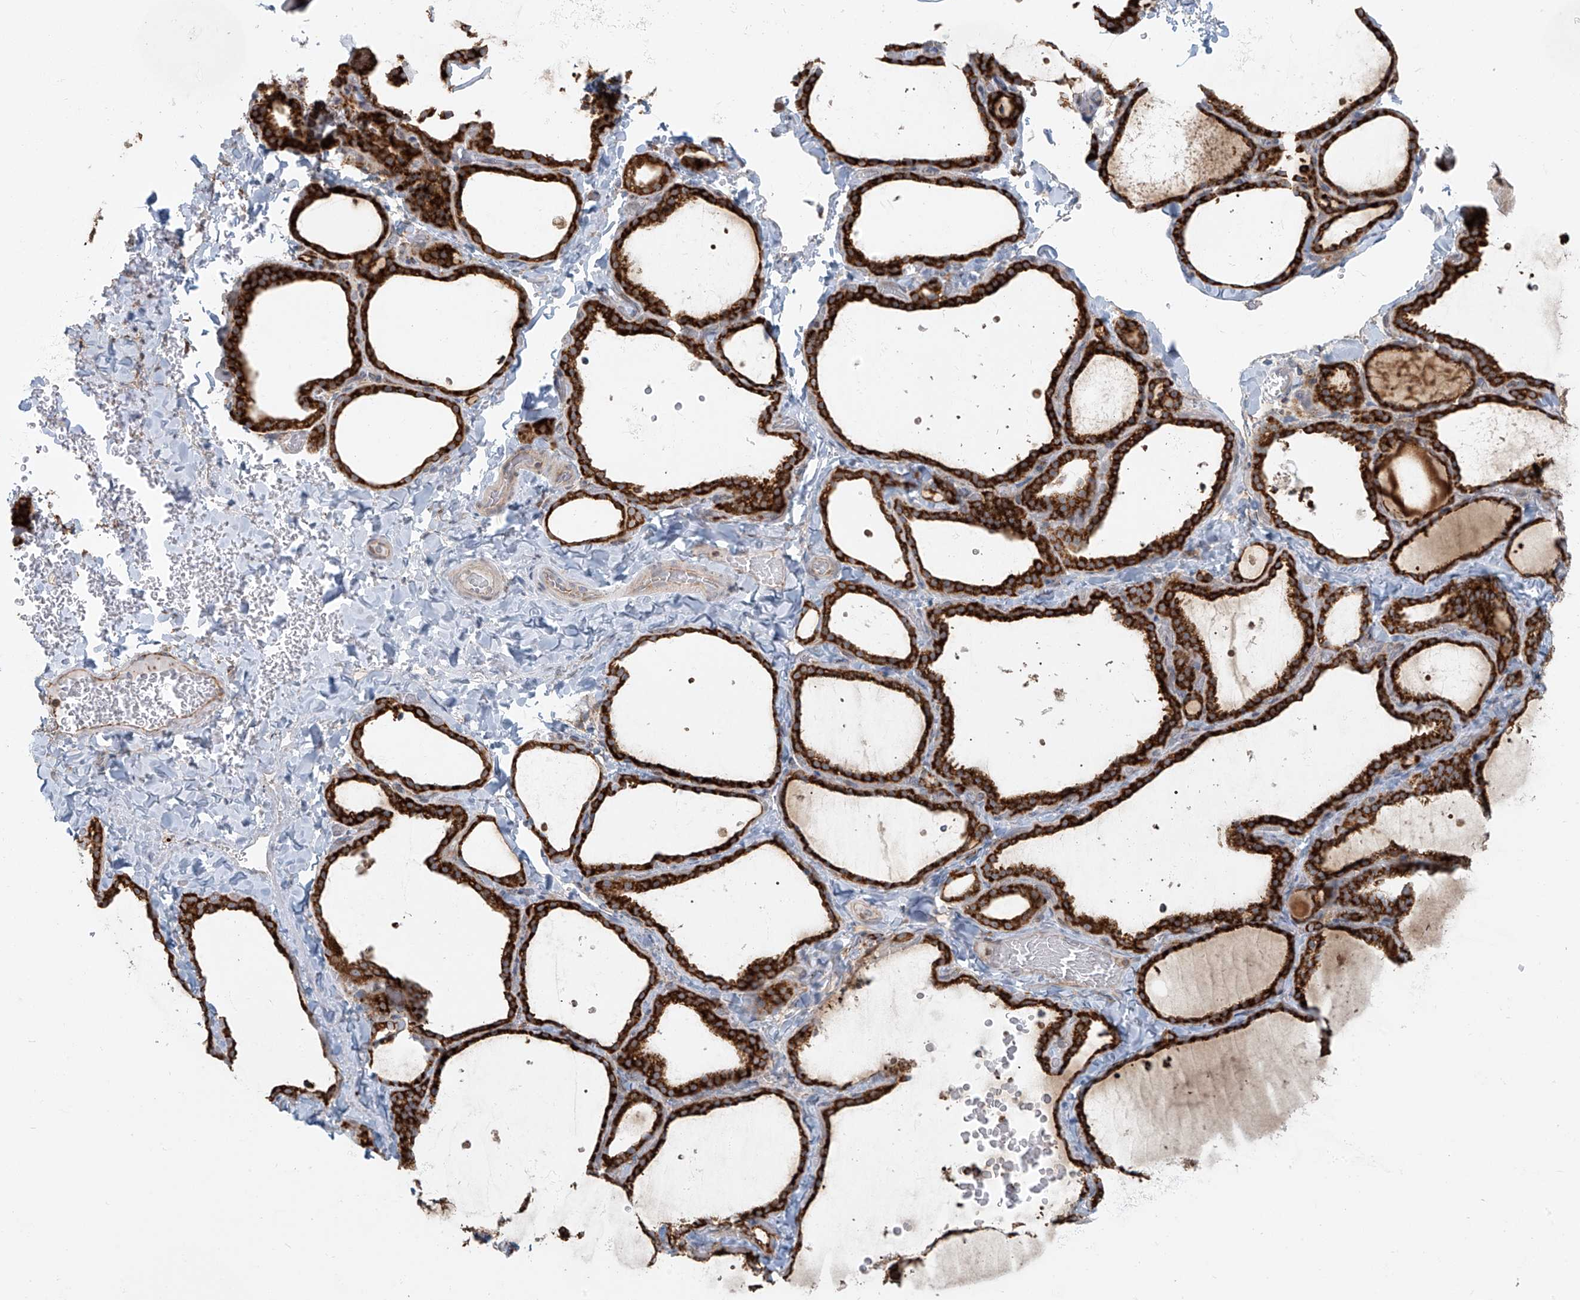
{"staining": {"intensity": "strong", "quantity": ">75%", "location": "cytoplasmic/membranous"}, "tissue": "thyroid gland", "cell_type": "Glandular cells", "image_type": "normal", "snomed": [{"axis": "morphology", "description": "Normal tissue, NOS"}, {"axis": "topography", "description": "Thyroid gland"}], "caption": "A micrograph of thyroid gland stained for a protein reveals strong cytoplasmic/membranous brown staining in glandular cells.", "gene": "KATNIP", "patient": {"sex": "female", "age": 22}}